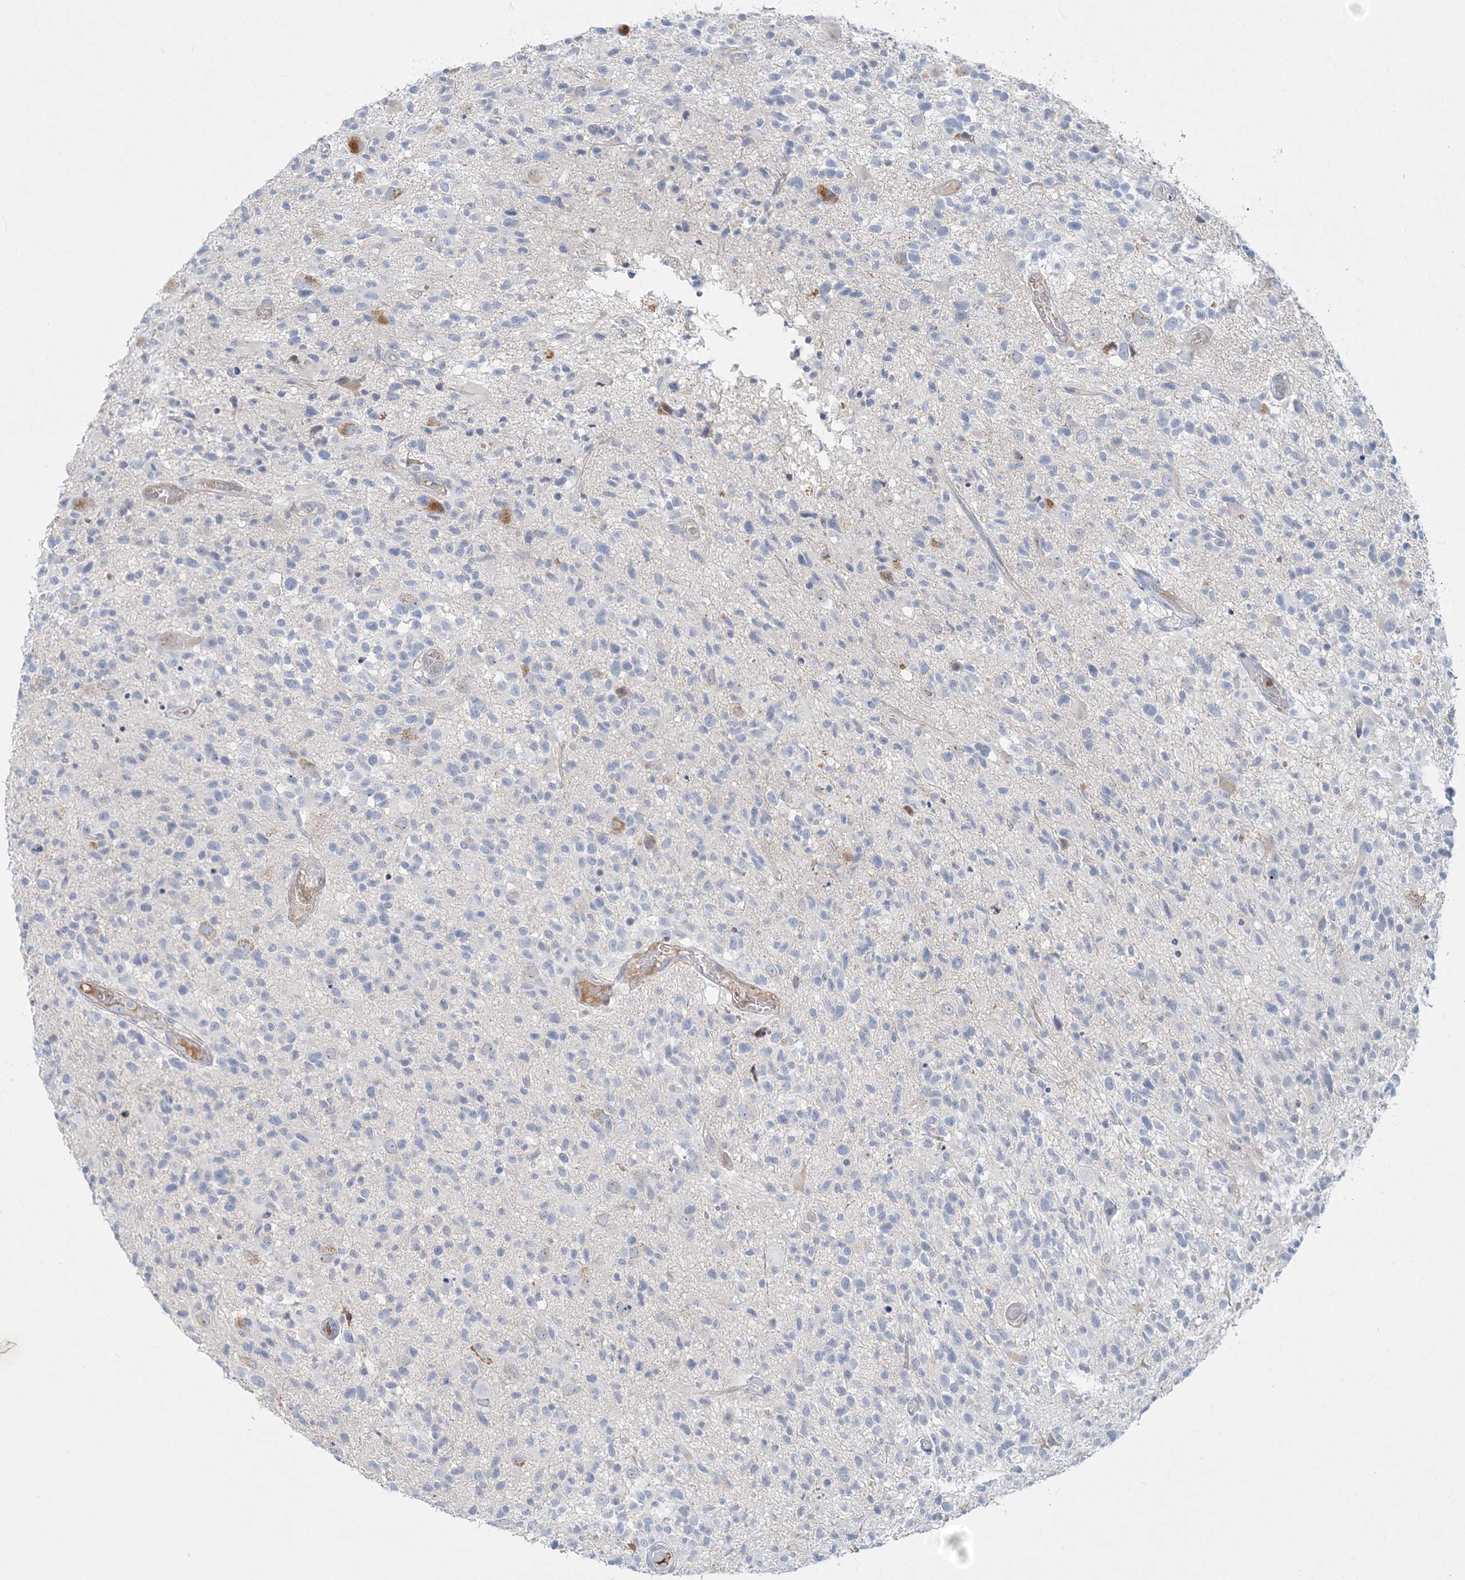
{"staining": {"intensity": "negative", "quantity": "none", "location": "none"}, "tissue": "glioma", "cell_type": "Tumor cells", "image_type": "cancer", "snomed": [{"axis": "morphology", "description": "Glioma, malignant, High grade"}, {"axis": "morphology", "description": "Glioblastoma, NOS"}, {"axis": "topography", "description": "Brain"}], "caption": "High-grade glioma (malignant) was stained to show a protein in brown. There is no significant positivity in tumor cells. (DAB IHC, high magnification).", "gene": "DNAH5", "patient": {"sex": "male", "age": 60}}